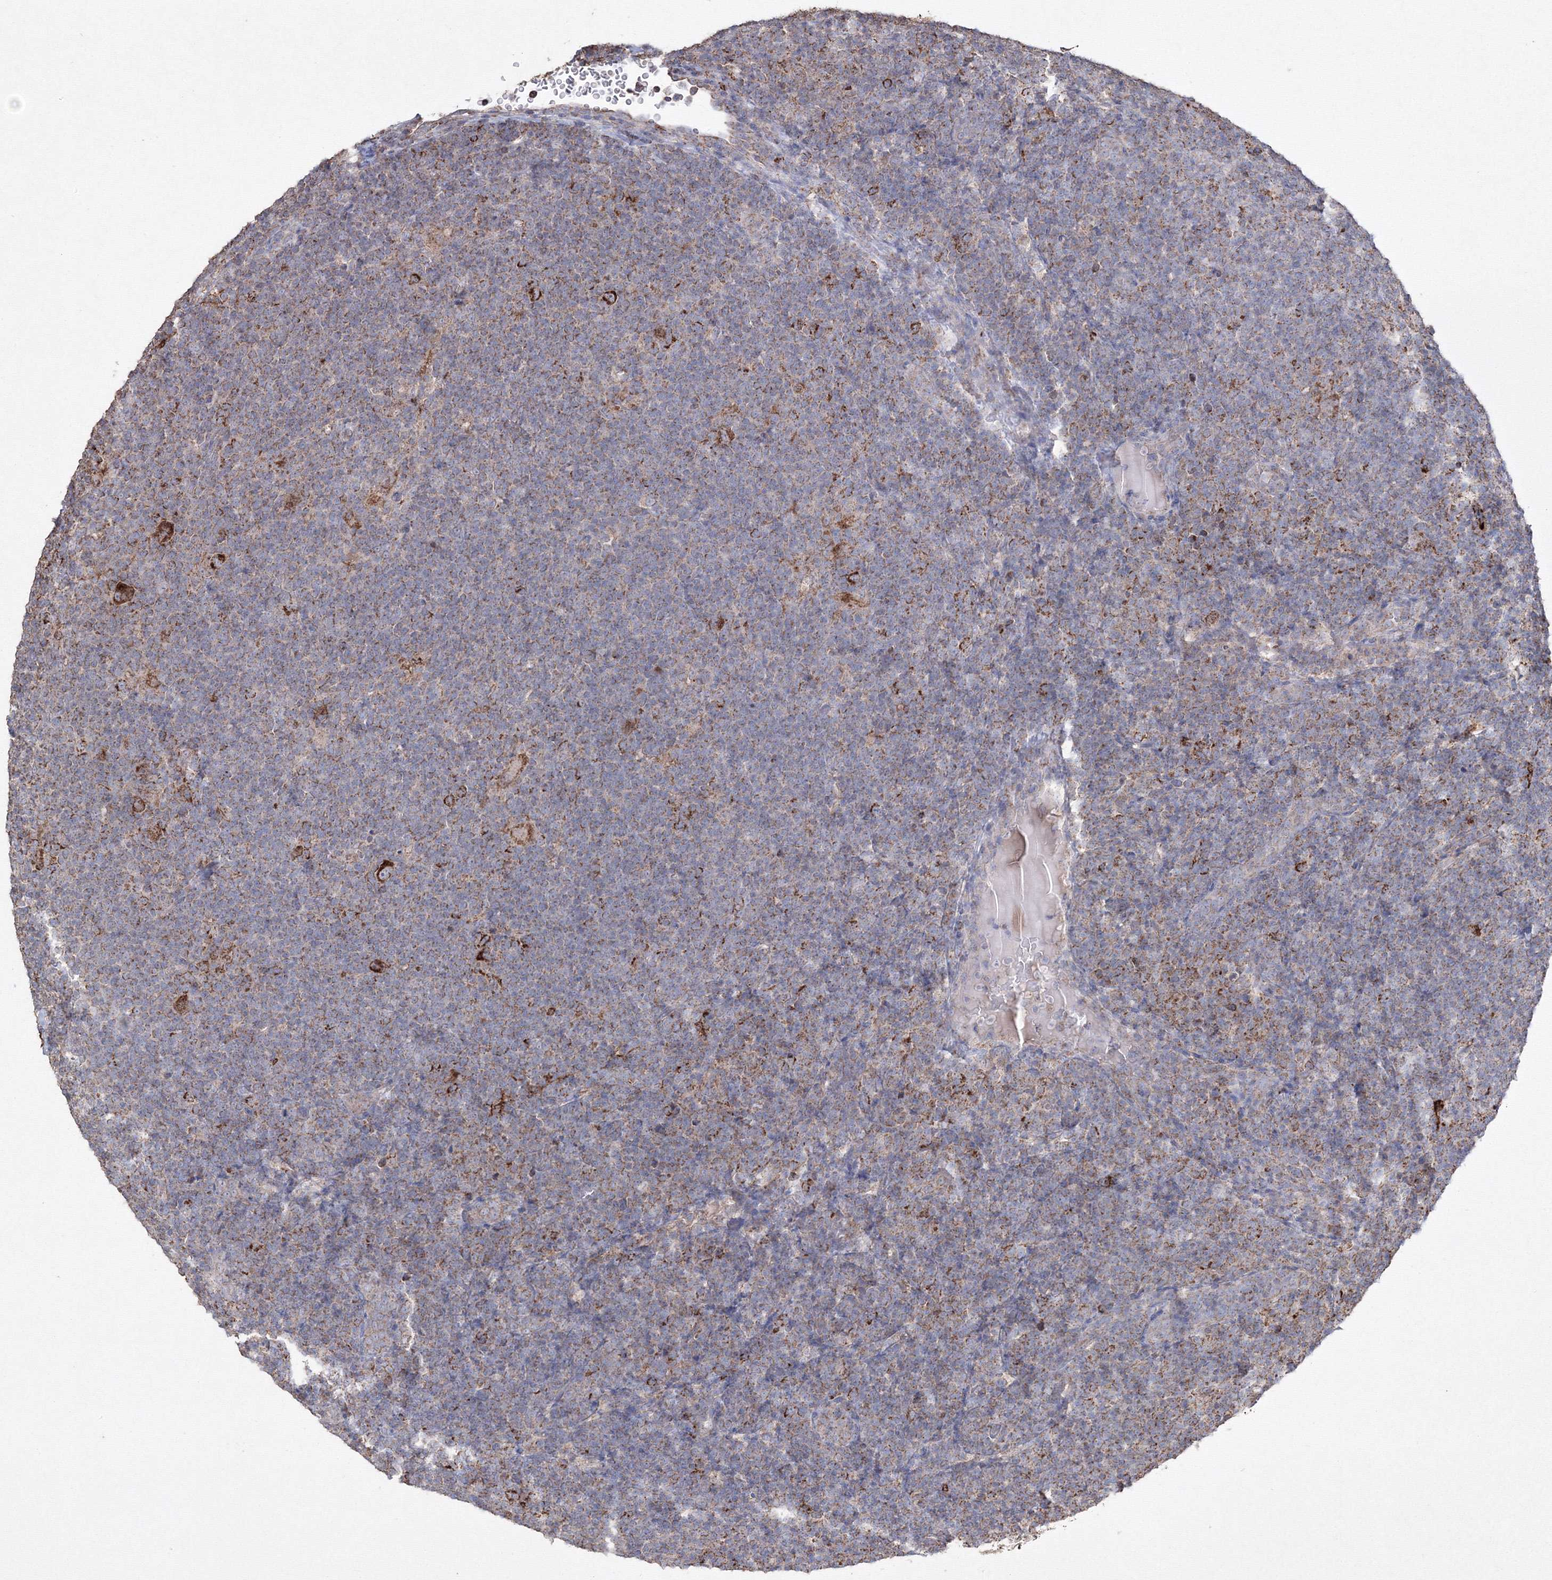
{"staining": {"intensity": "strong", "quantity": ">75%", "location": "cytoplasmic/membranous"}, "tissue": "lymphoma", "cell_type": "Tumor cells", "image_type": "cancer", "snomed": [{"axis": "morphology", "description": "Hodgkin's disease, NOS"}, {"axis": "topography", "description": "Lymph node"}], "caption": "Tumor cells display high levels of strong cytoplasmic/membranous positivity in about >75% of cells in human lymphoma.", "gene": "GRSF1", "patient": {"sex": "female", "age": 57}}